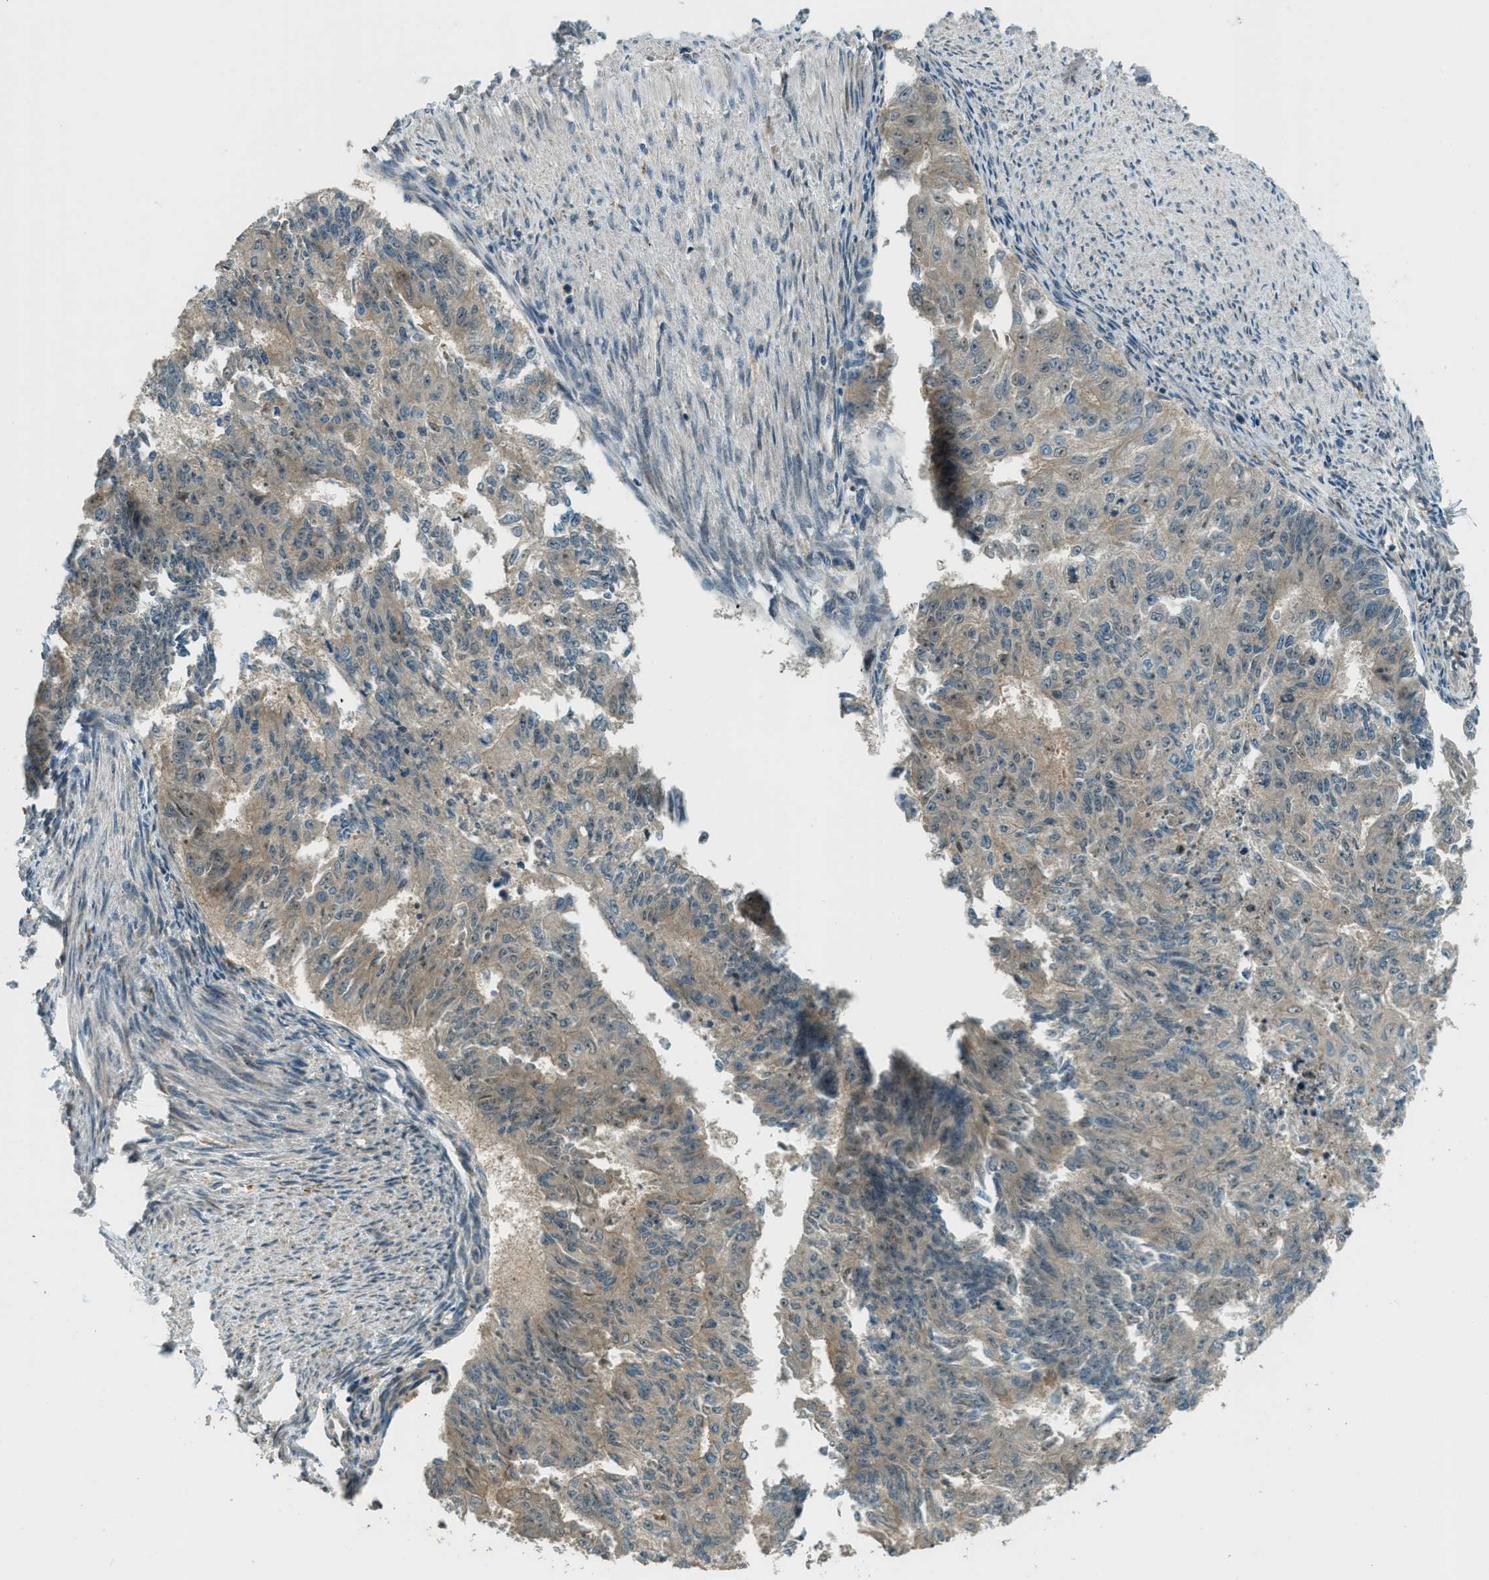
{"staining": {"intensity": "weak", "quantity": "25%-75%", "location": "cytoplasmic/membranous"}, "tissue": "endometrial cancer", "cell_type": "Tumor cells", "image_type": "cancer", "snomed": [{"axis": "morphology", "description": "Adenocarcinoma, NOS"}, {"axis": "topography", "description": "Endometrium"}], "caption": "Human endometrial cancer (adenocarcinoma) stained with a brown dye displays weak cytoplasmic/membranous positive positivity in approximately 25%-75% of tumor cells.", "gene": "PTPN23", "patient": {"sex": "female", "age": 32}}